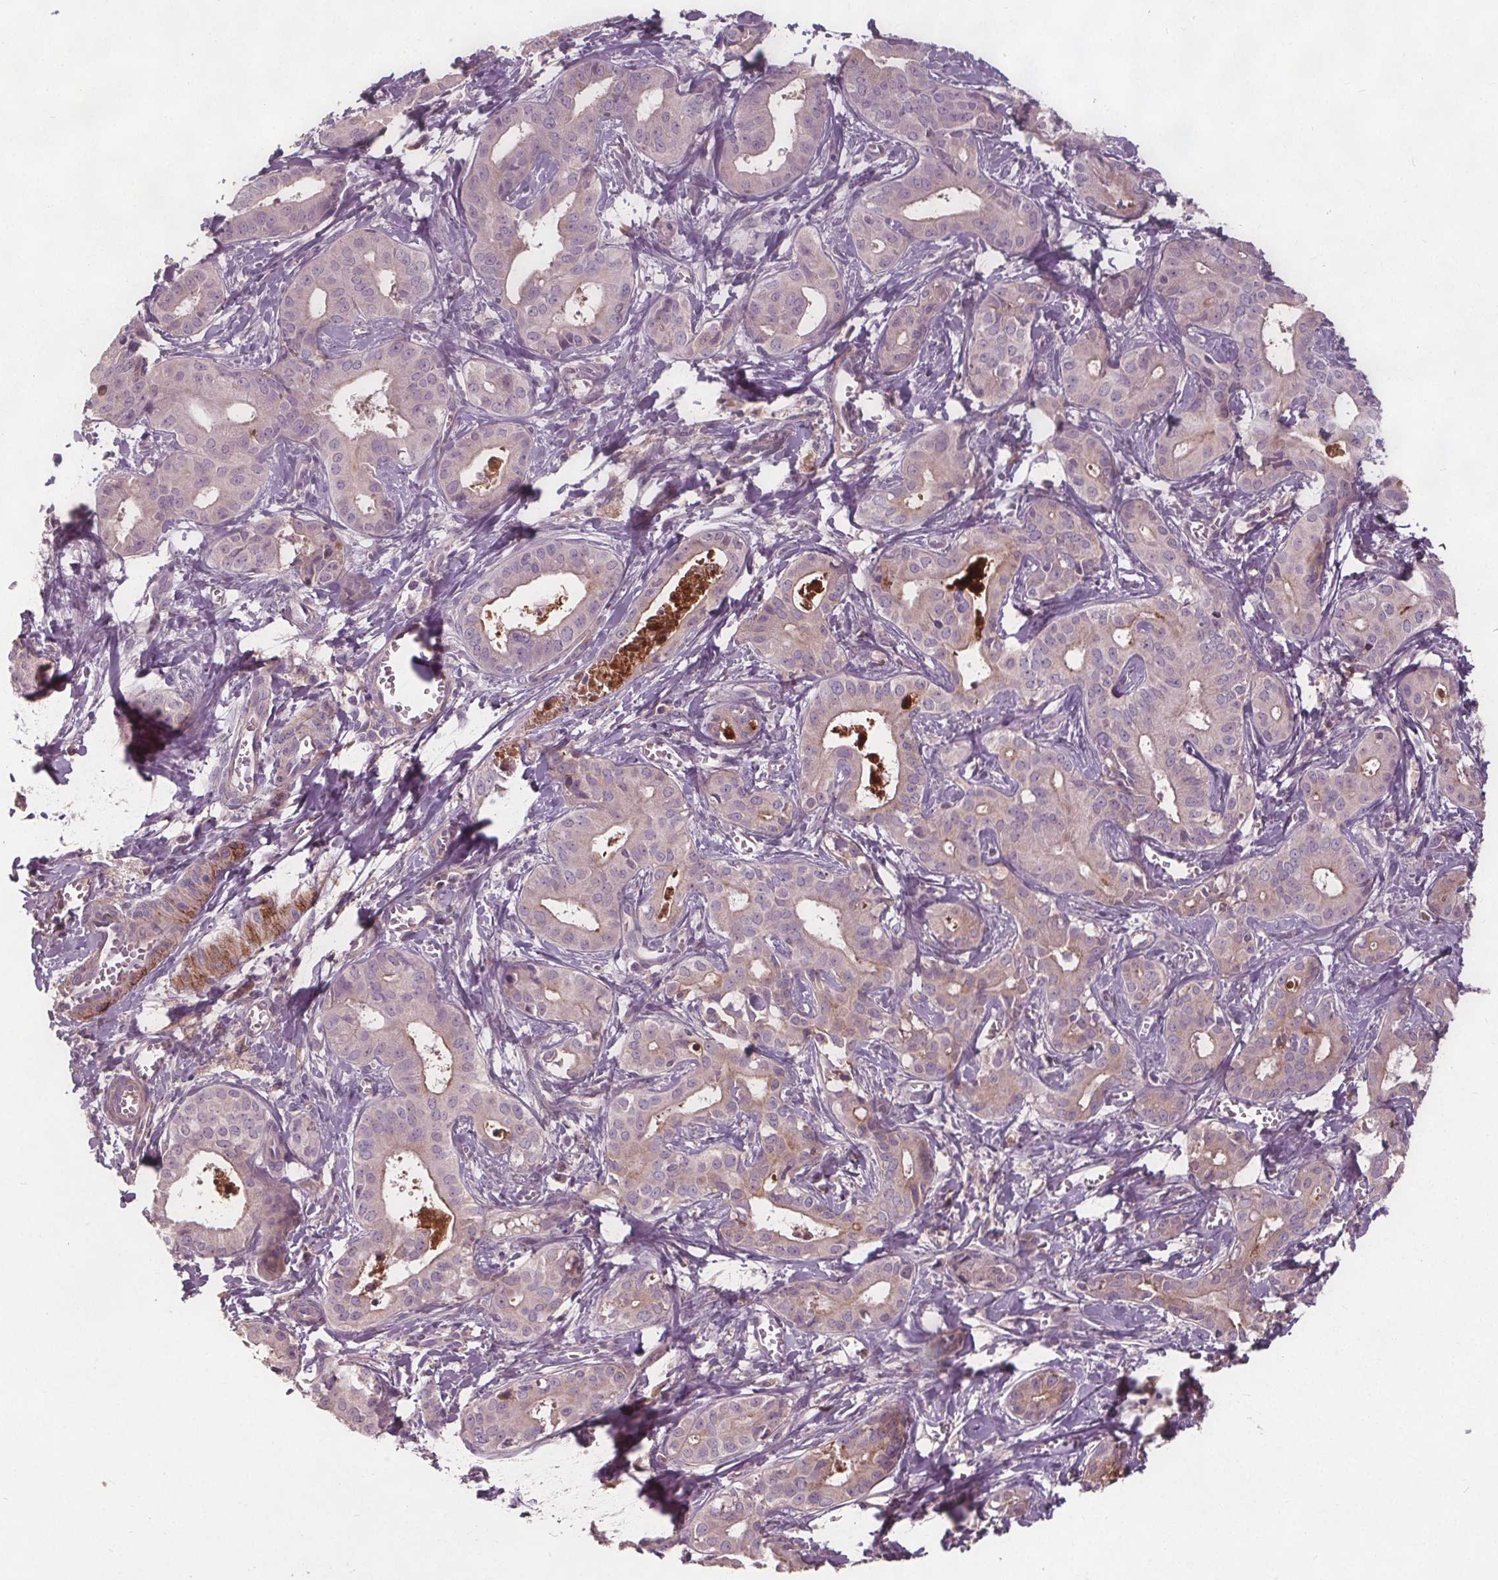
{"staining": {"intensity": "negative", "quantity": "none", "location": "none"}, "tissue": "liver cancer", "cell_type": "Tumor cells", "image_type": "cancer", "snomed": [{"axis": "morphology", "description": "Cholangiocarcinoma"}, {"axis": "topography", "description": "Liver"}], "caption": "This is an immunohistochemistry micrograph of human liver cancer (cholangiocarcinoma). There is no staining in tumor cells.", "gene": "PDGFD", "patient": {"sex": "female", "age": 65}}